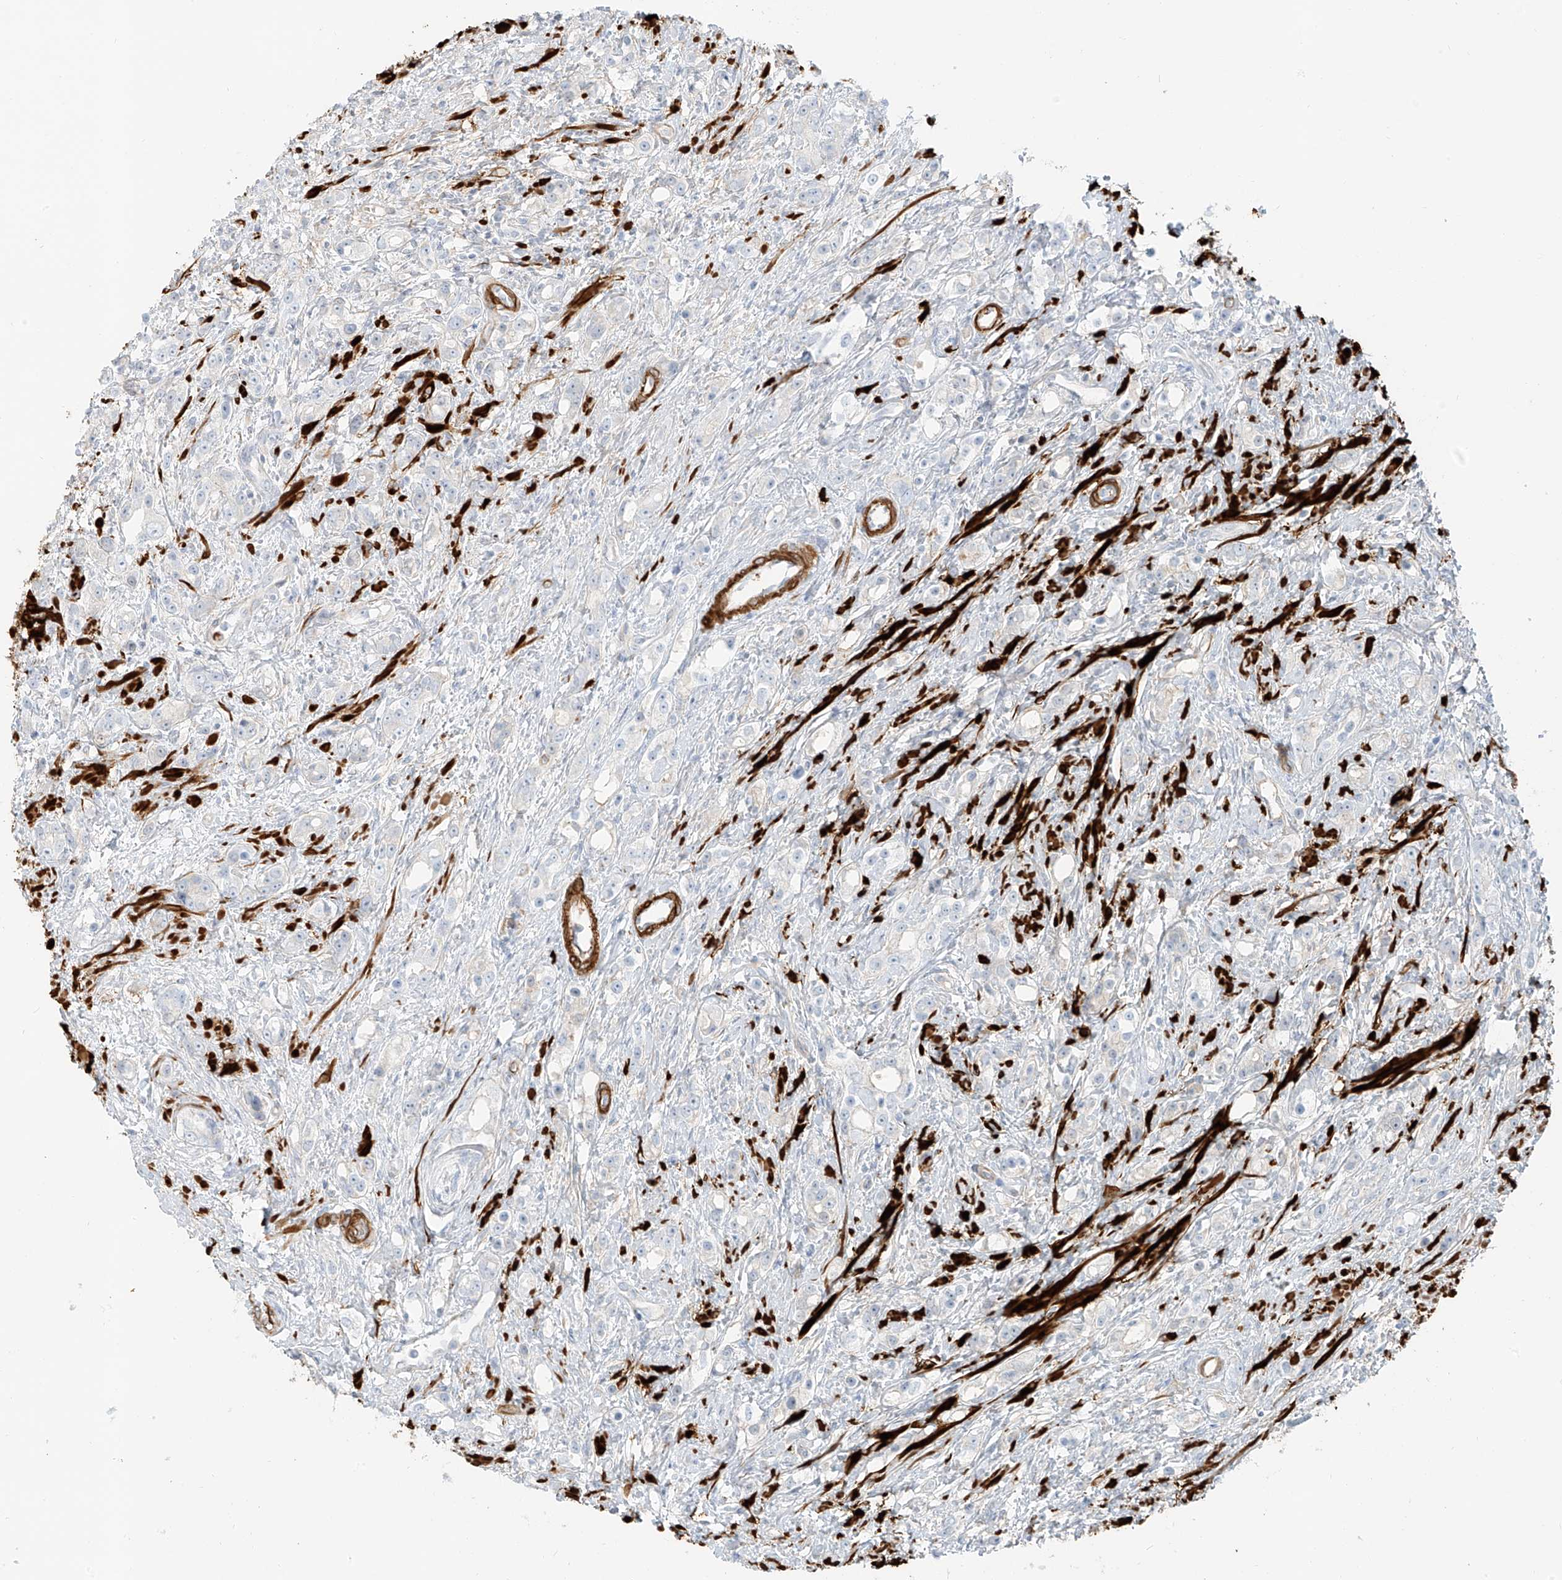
{"staining": {"intensity": "negative", "quantity": "none", "location": "none"}, "tissue": "prostate cancer", "cell_type": "Tumor cells", "image_type": "cancer", "snomed": [{"axis": "morphology", "description": "Adenocarcinoma, High grade"}, {"axis": "topography", "description": "Prostate"}], "caption": "Tumor cells are negative for brown protein staining in adenocarcinoma (high-grade) (prostate).", "gene": "SMCP", "patient": {"sex": "male", "age": 63}}